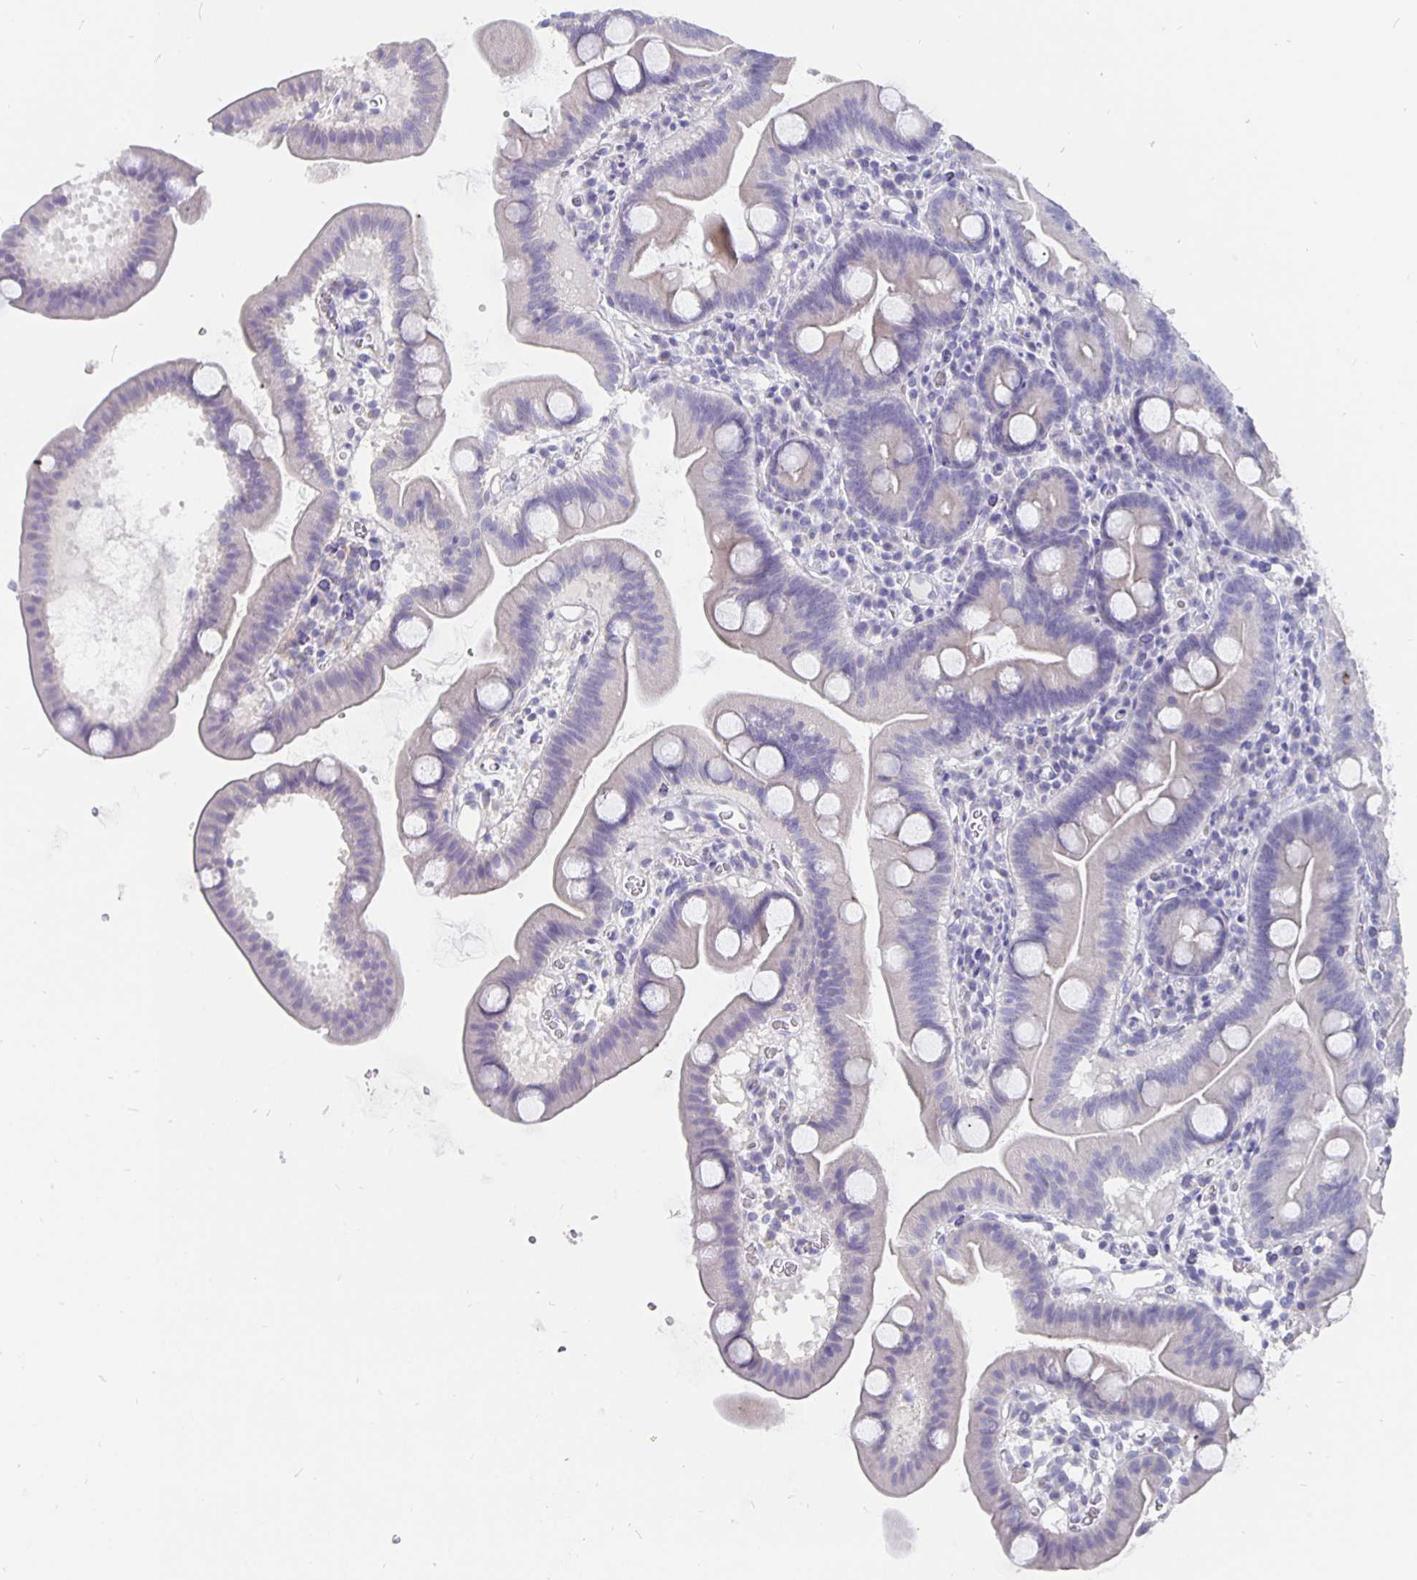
{"staining": {"intensity": "weak", "quantity": "<25%", "location": "cytoplasmic/membranous"}, "tissue": "duodenum", "cell_type": "Glandular cells", "image_type": "normal", "snomed": [{"axis": "morphology", "description": "Normal tissue, NOS"}, {"axis": "topography", "description": "Duodenum"}], "caption": "The IHC histopathology image has no significant staining in glandular cells of duodenum.", "gene": "CFAP74", "patient": {"sex": "male", "age": 59}}